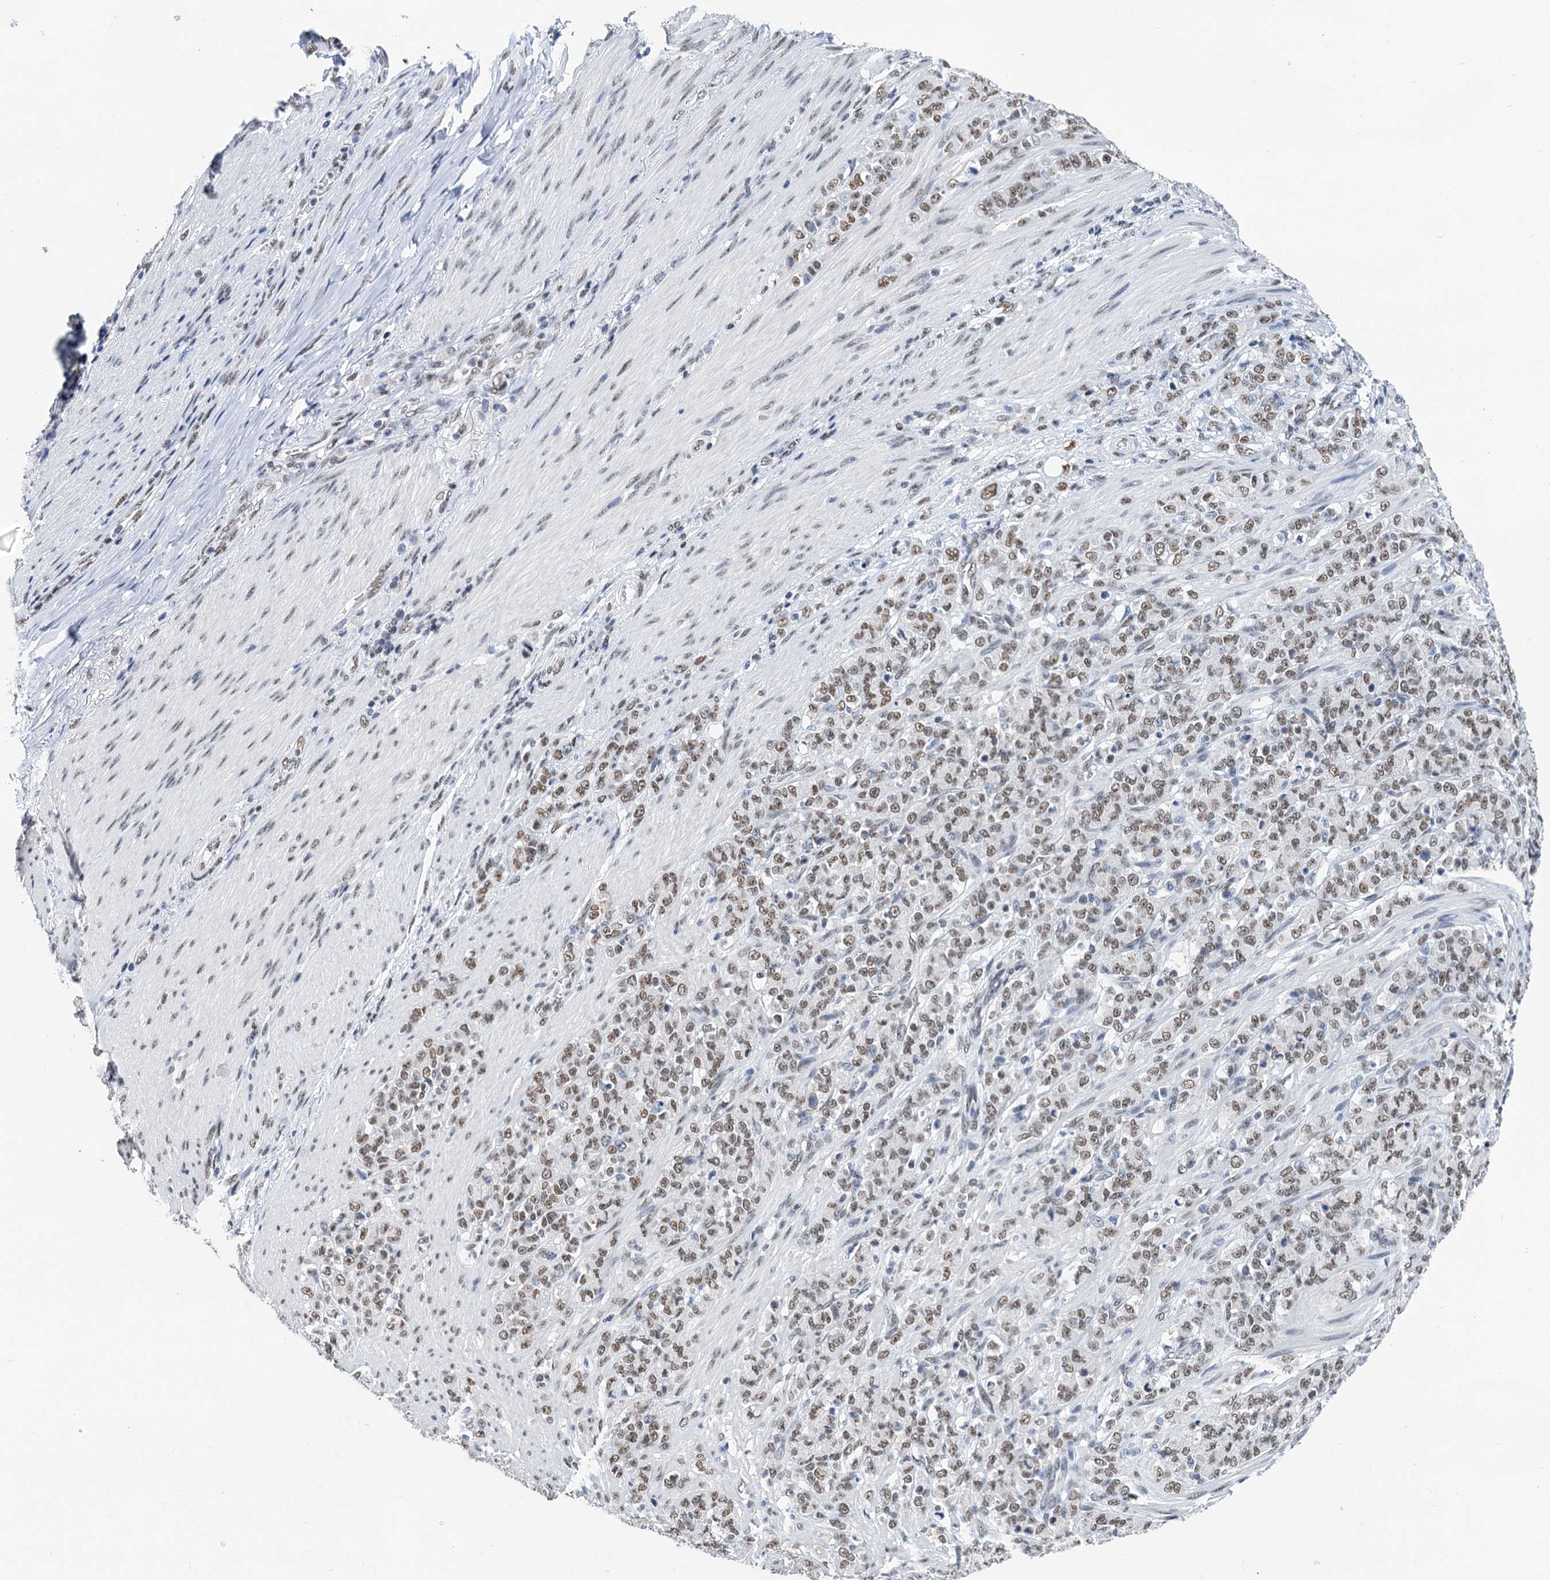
{"staining": {"intensity": "moderate", "quantity": ">75%", "location": "nuclear"}, "tissue": "stomach cancer", "cell_type": "Tumor cells", "image_type": "cancer", "snomed": [{"axis": "morphology", "description": "Adenocarcinoma, NOS"}, {"axis": "topography", "description": "Stomach"}], "caption": "High-power microscopy captured an immunohistochemistry (IHC) photomicrograph of stomach cancer (adenocarcinoma), revealing moderate nuclear expression in approximately >75% of tumor cells.", "gene": "SLTM", "patient": {"sex": "female", "age": 79}}